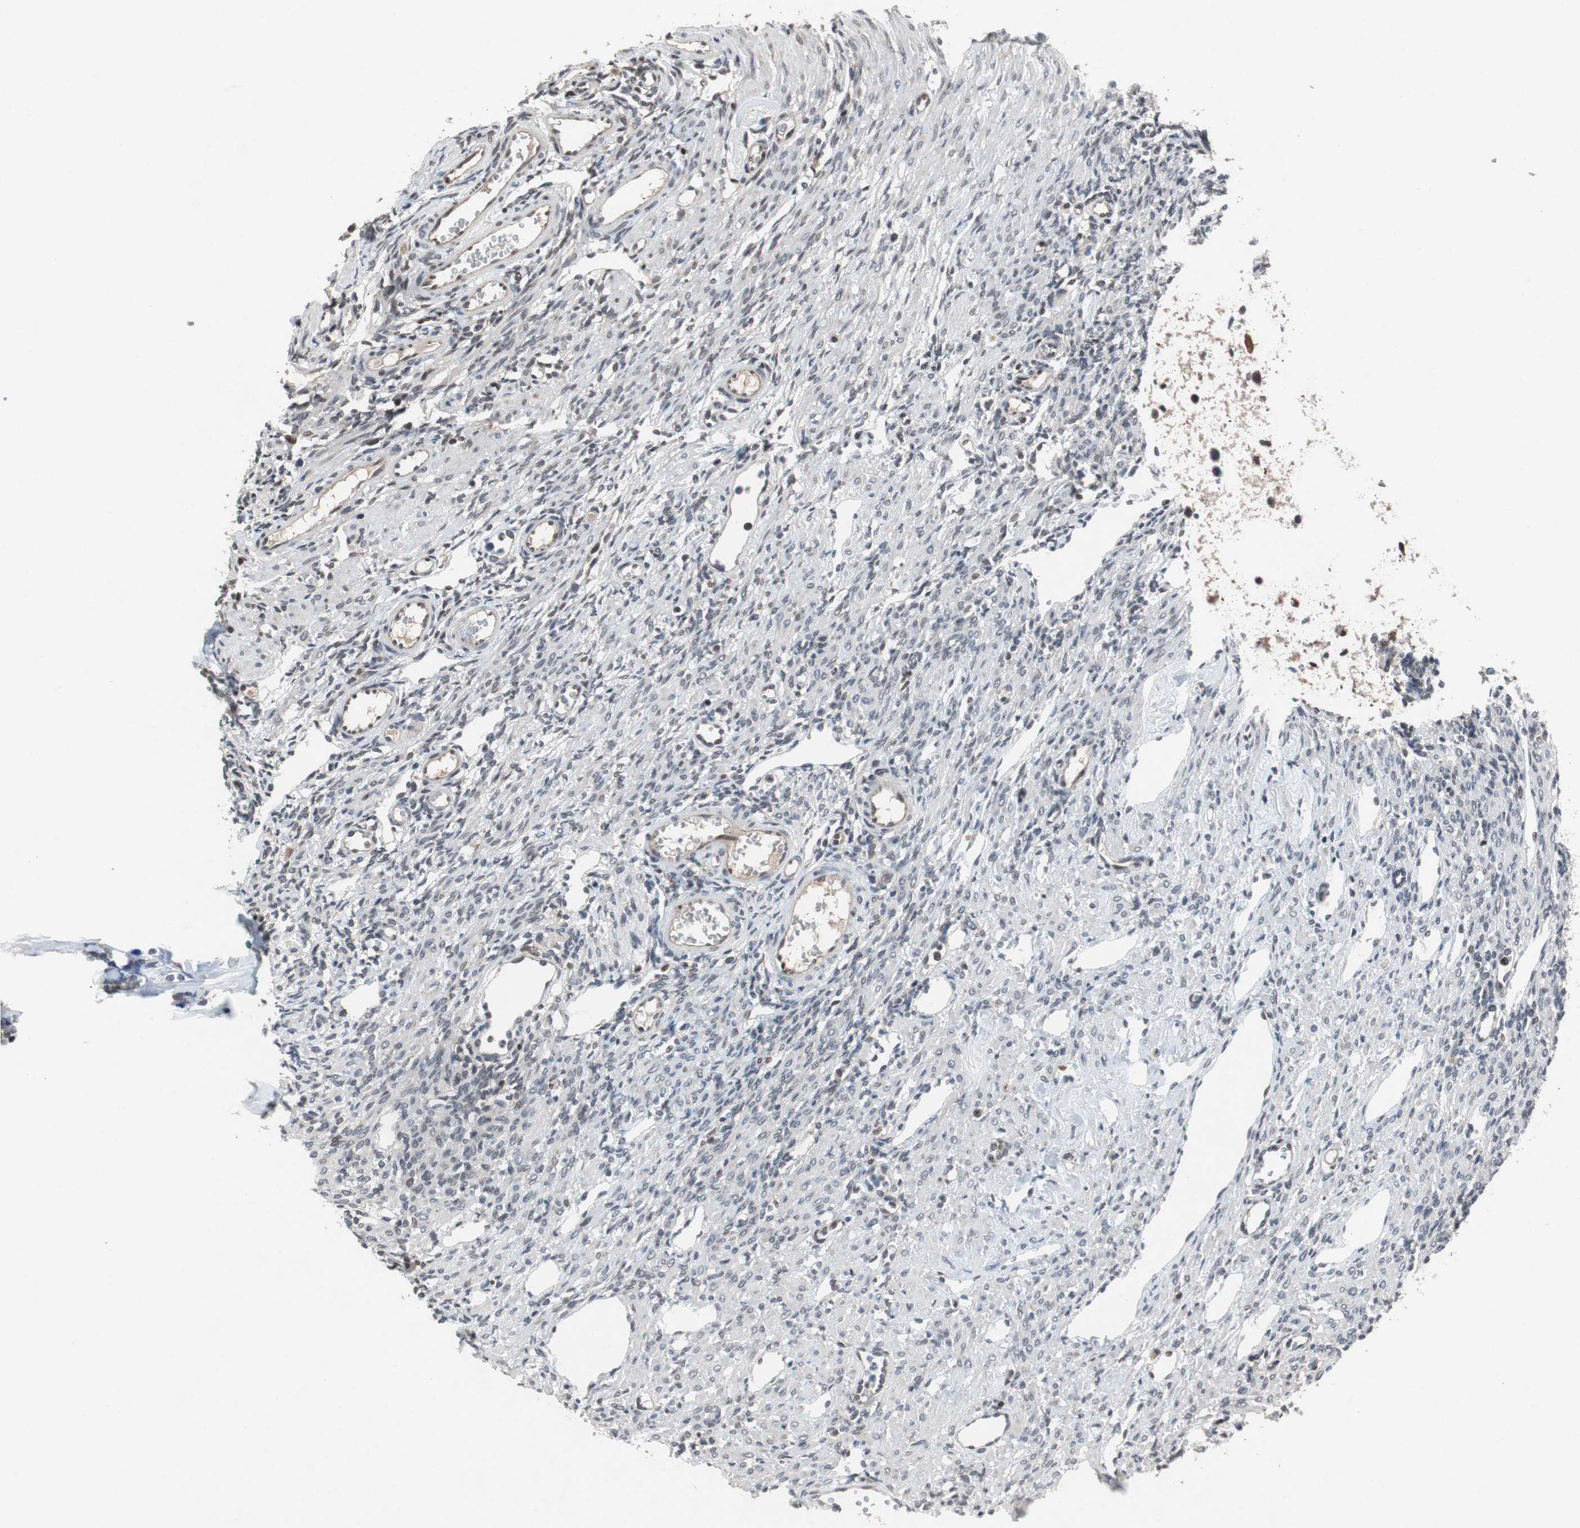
{"staining": {"intensity": "weak", "quantity": "<25%", "location": "cytoplasmic/membranous"}, "tissue": "ovary", "cell_type": "Follicle cells", "image_type": "normal", "snomed": [{"axis": "morphology", "description": "Normal tissue, NOS"}, {"axis": "topography", "description": "Ovary"}], "caption": "Follicle cells show no significant staining in unremarkable ovary. Brightfield microscopy of immunohistochemistry stained with DAB (brown) and hematoxylin (blue), captured at high magnification.", "gene": "TP63", "patient": {"sex": "female", "age": 33}}